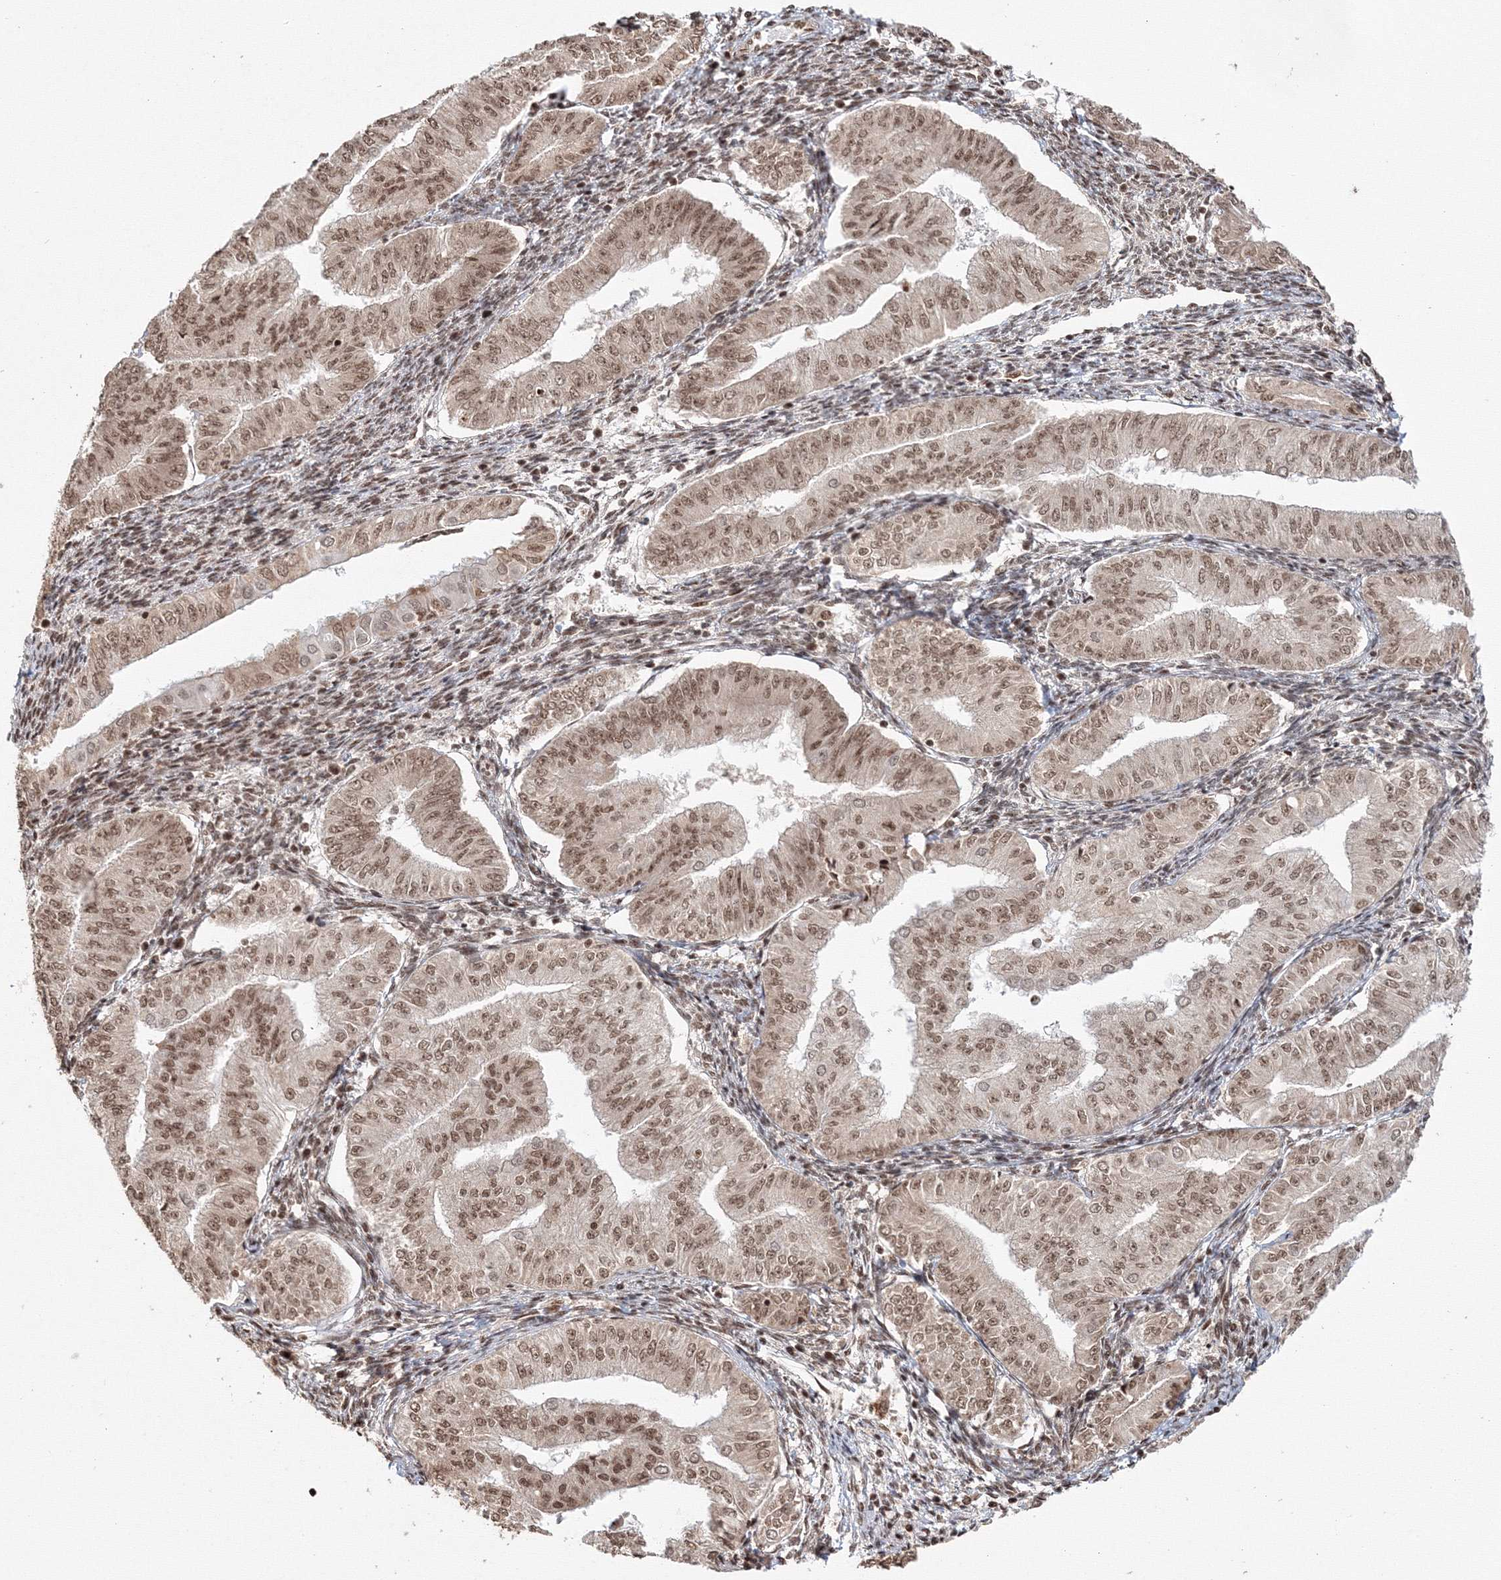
{"staining": {"intensity": "moderate", "quantity": ">75%", "location": "nuclear"}, "tissue": "endometrial cancer", "cell_type": "Tumor cells", "image_type": "cancer", "snomed": [{"axis": "morphology", "description": "Normal tissue, NOS"}, {"axis": "morphology", "description": "Adenocarcinoma, NOS"}, {"axis": "topography", "description": "Endometrium"}], "caption": "A photomicrograph of human endometrial adenocarcinoma stained for a protein shows moderate nuclear brown staining in tumor cells.", "gene": "KIF20A", "patient": {"sex": "female", "age": 53}}